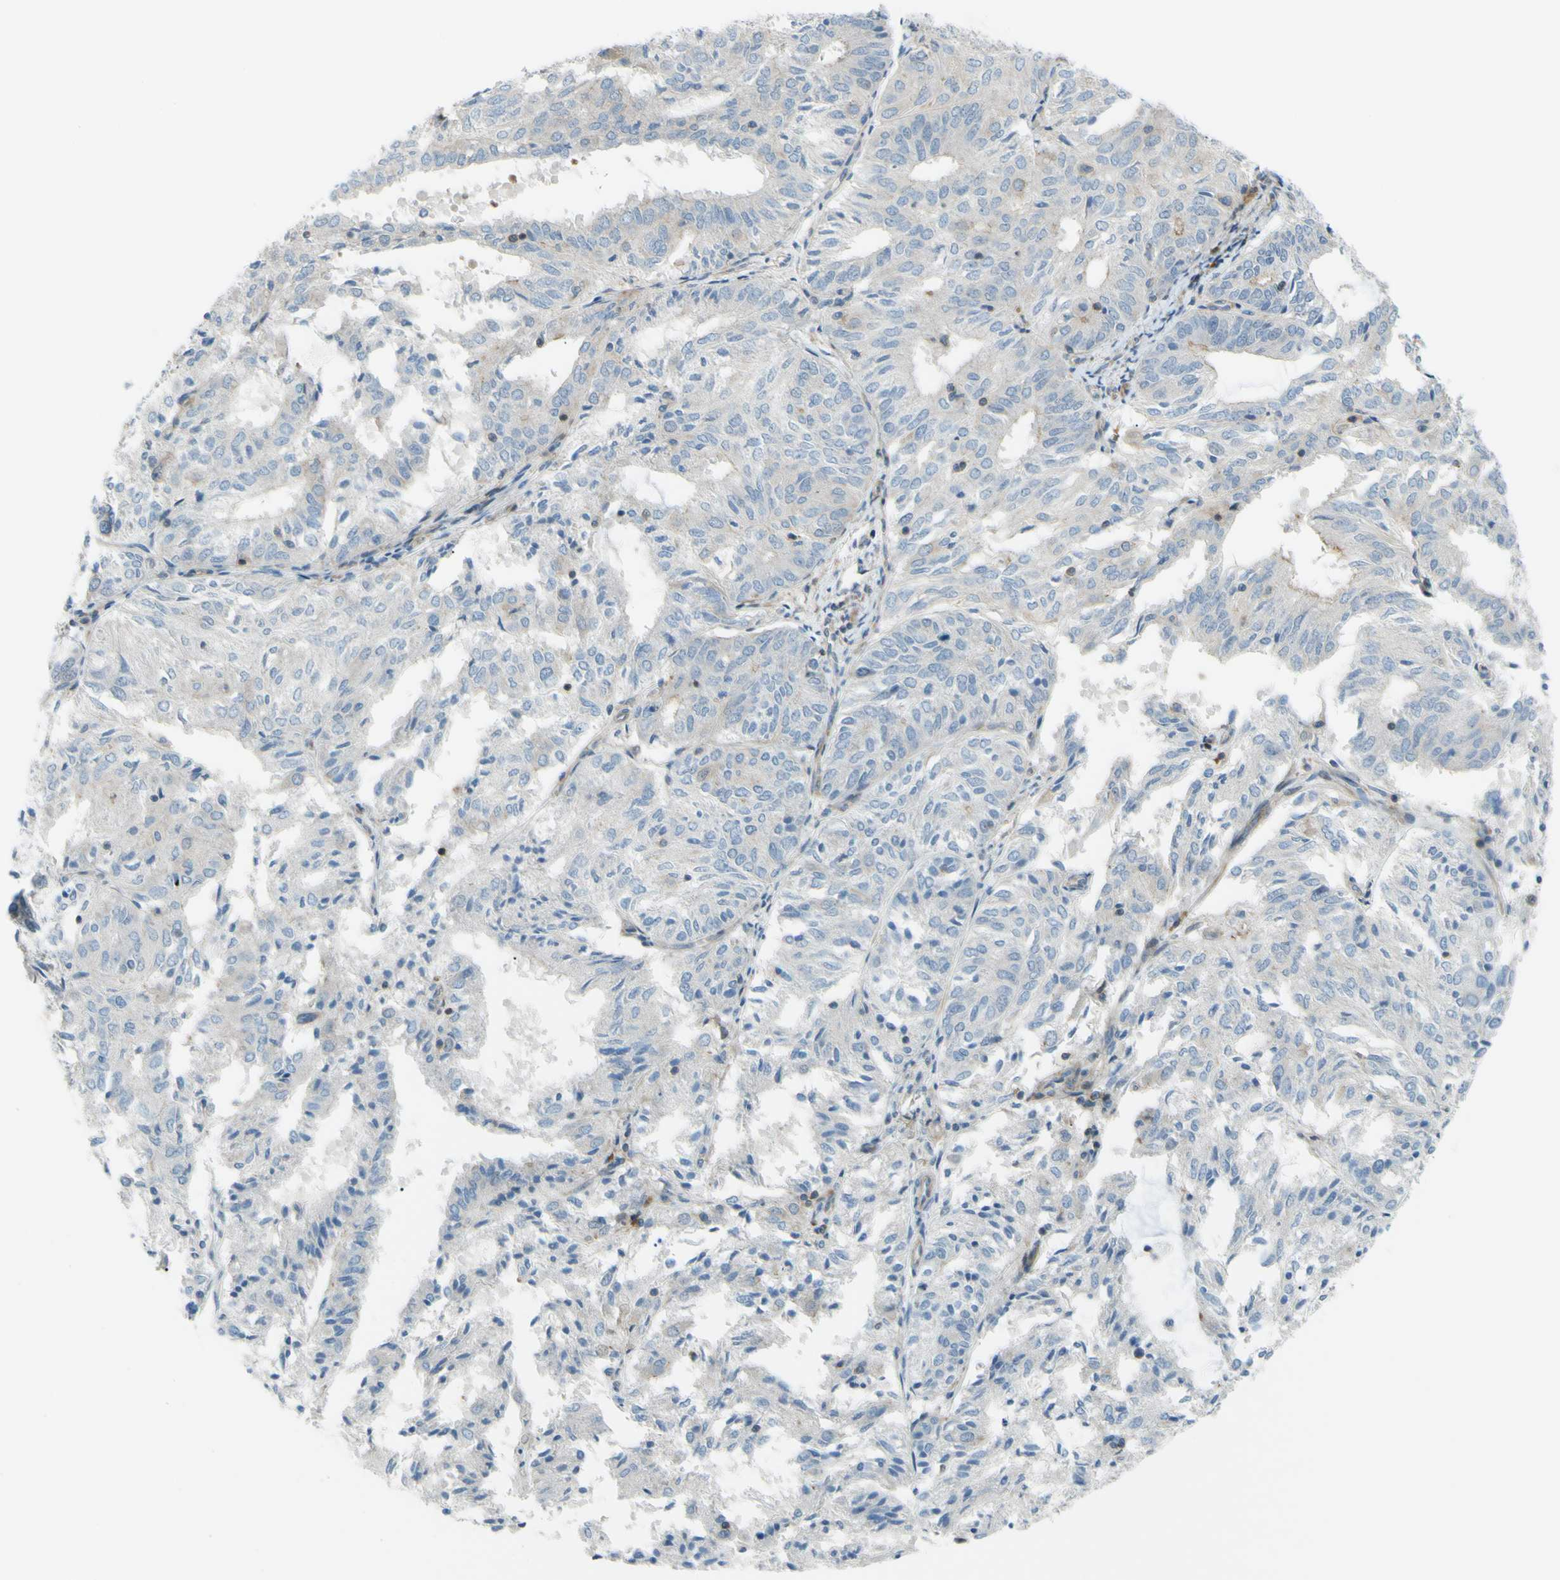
{"staining": {"intensity": "weak", "quantity": "<25%", "location": "cytoplasmic/membranous"}, "tissue": "endometrial cancer", "cell_type": "Tumor cells", "image_type": "cancer", "snomed": [{"axis": "morphology", "description": "Adenocarcinoma, NOS"}, {"axis": "topography", "description": "Uterus"}], "caption": "Immunohistochemical staining of human endometrial cancer (adenocarcinoma) demonstrates no significant positivity in tumor cells.", "gene": "PAK2", "patient": {"sex": "female", "age": 60}}